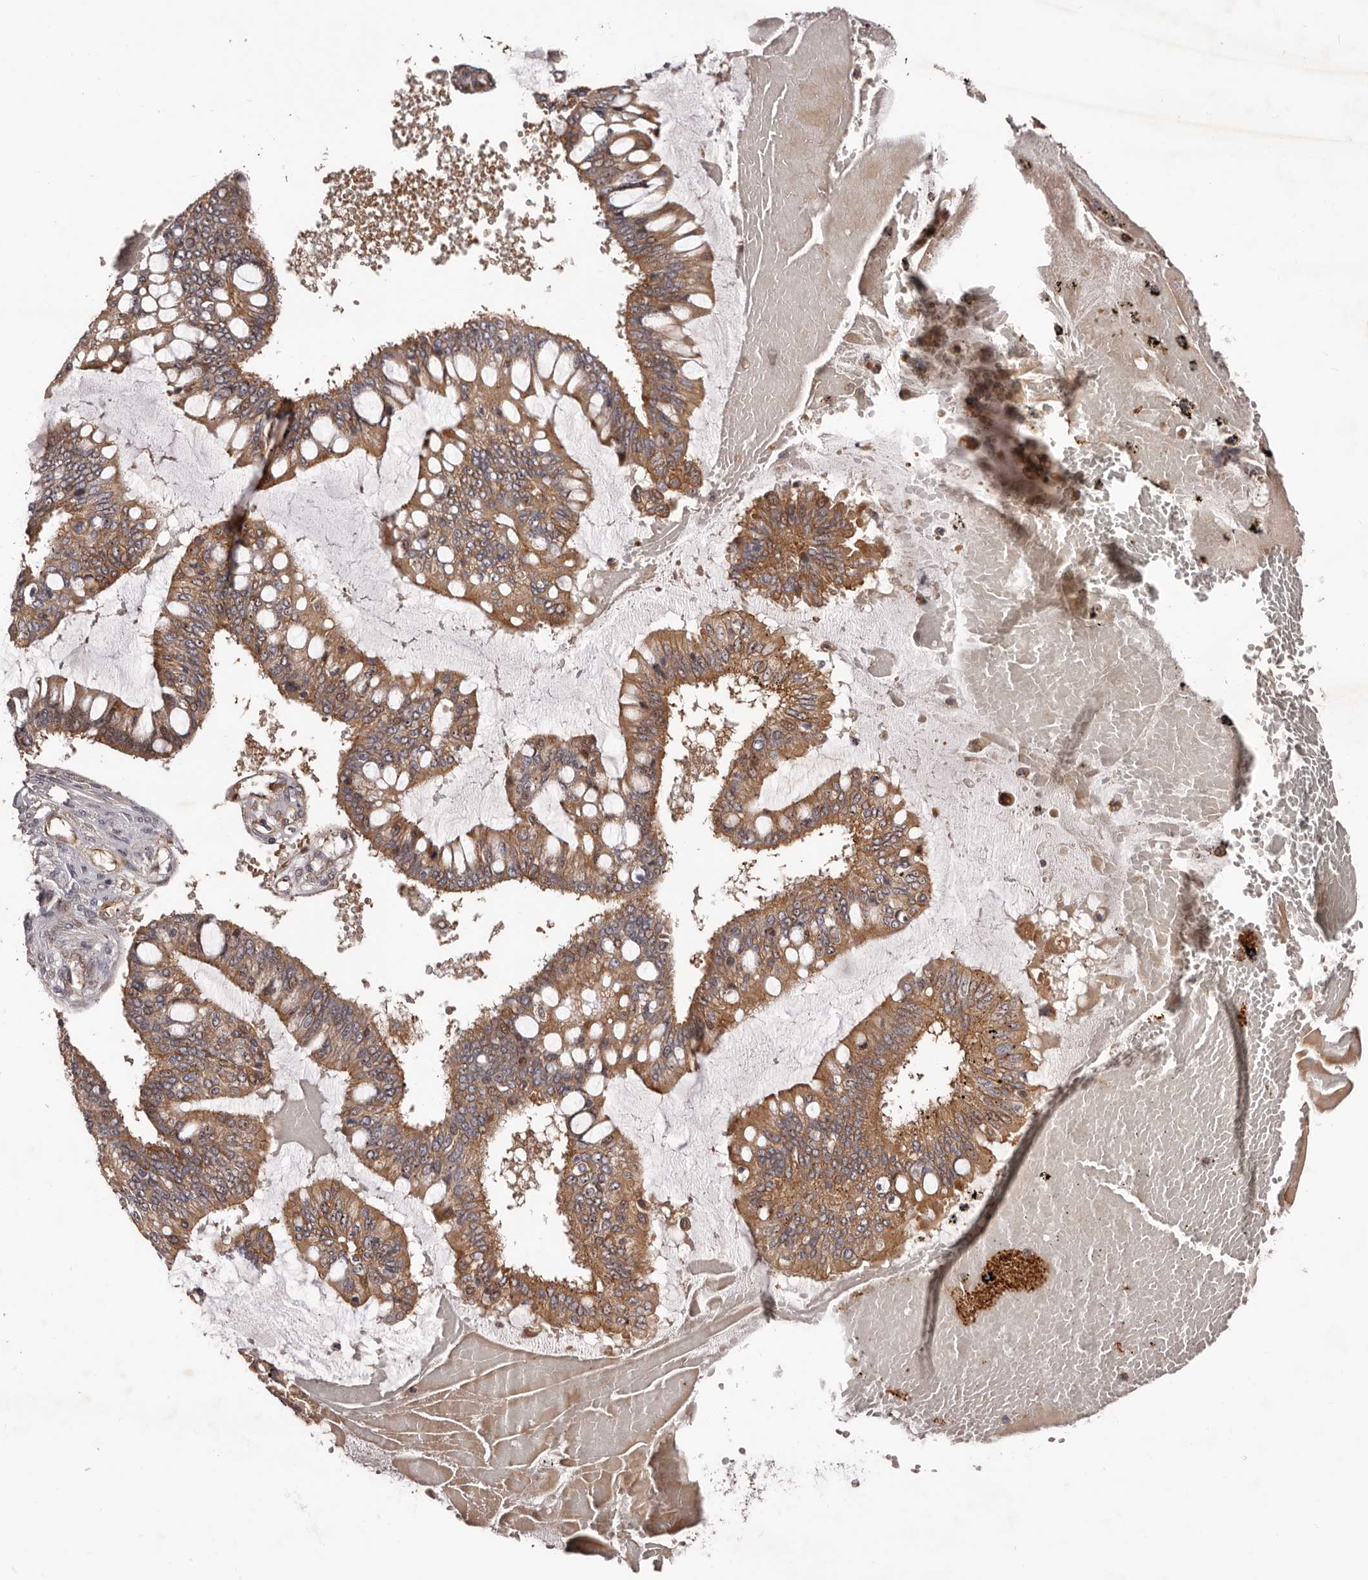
{"staining": {"intensity": "moderate", "quantity": ">75%", "location": "cytoplasmic/membranous"}, "tissue": "ovarian cancer", "cell_type": "Tumor cells", "image_type": "cancer", "snomed": [{"axis": "morphology", "description": "Cystadenocarcinoma, mucinous, NOS"}, {"axis": "topography", "description": "Ovary"}], "caption": "Immunohistochemistry (IHC) (DAB (3,3'-diaminobenzidine)) staining of human ovarian mucinous cystadenocarcinoma reveals moderate cytoplasmic/membranous protein positivity in about >75% of tumor cells.", "gene": "GTPBP1", "patient": {"sex": "female", "age": 73}}